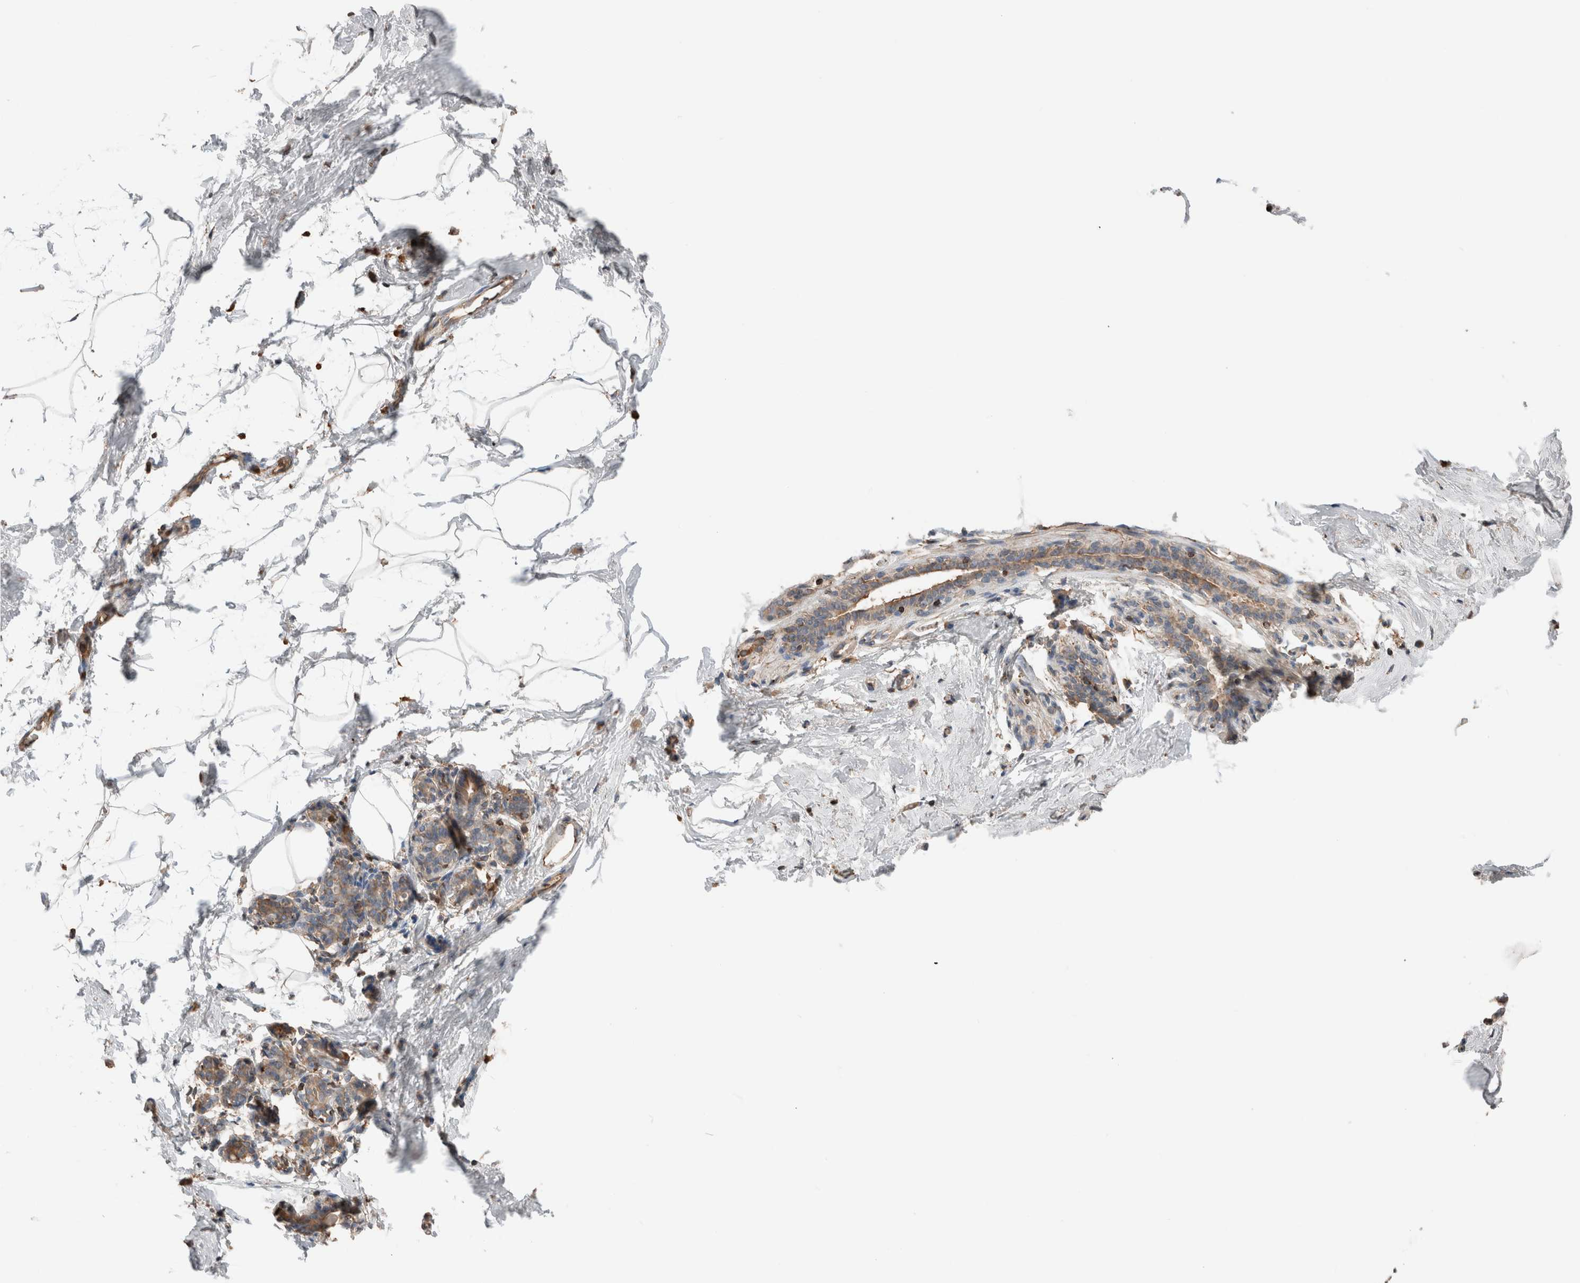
{"staining": {"intensity": "negative", "quantity": "none", "location": "none"}, "tissue": "breast", "cell_type": "Adipocytes", "image_type": "normal", "snomed": [{"axis": "morphology", "description": "Normal tissue, NOS"}, {"axis": "topography", "description": "Breast"}], "caption": "Immunohistochemistry of benign human breast exhibits no positivity in adipocytes.", "gene": "ERAP2", "patient": {"sex": "female", "age": 62}}